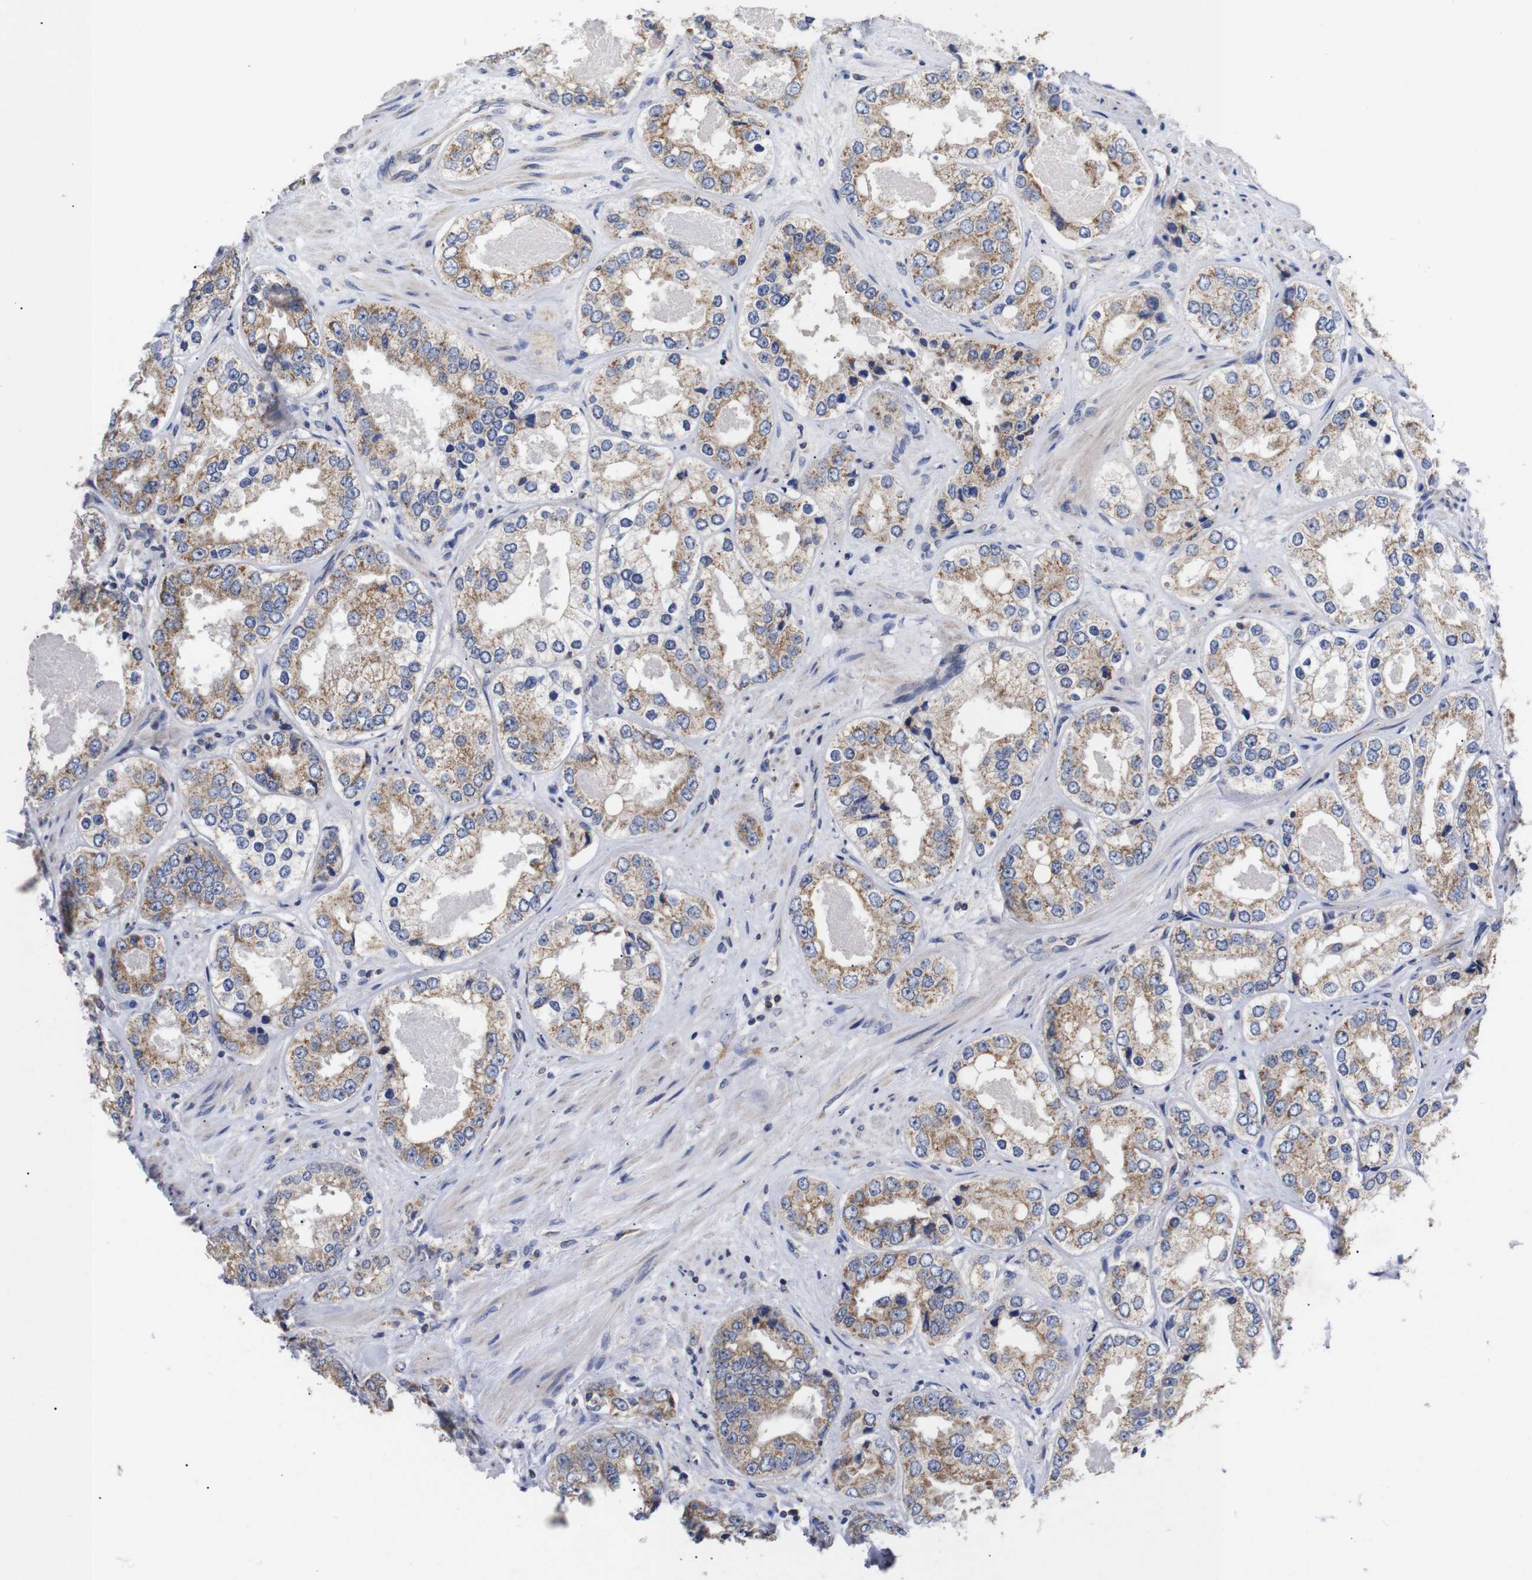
{"staining": {"intensity": "moderate", "quantity": ">75%", "location": "cytoplasmic/membranous"}, "tissue": "prostate cancer", "cell_type": "Tumor cells", "image_type": "cancer", "snomed": [{"axis": "morphology", "description": "Adenocarcinoma, High grade"}, {"axis": "topography", "description": "Prostate"}], "caption": "Tumor cells display medium levels of moderate cytoplasmic/membranous staining in approximately >75% of cells in prostate cancer. (DAB IHC, brown staining for protein, blue staining for nuclei).", "gene": "OPN3", "patient": {"sex": "male", "age": 61}}